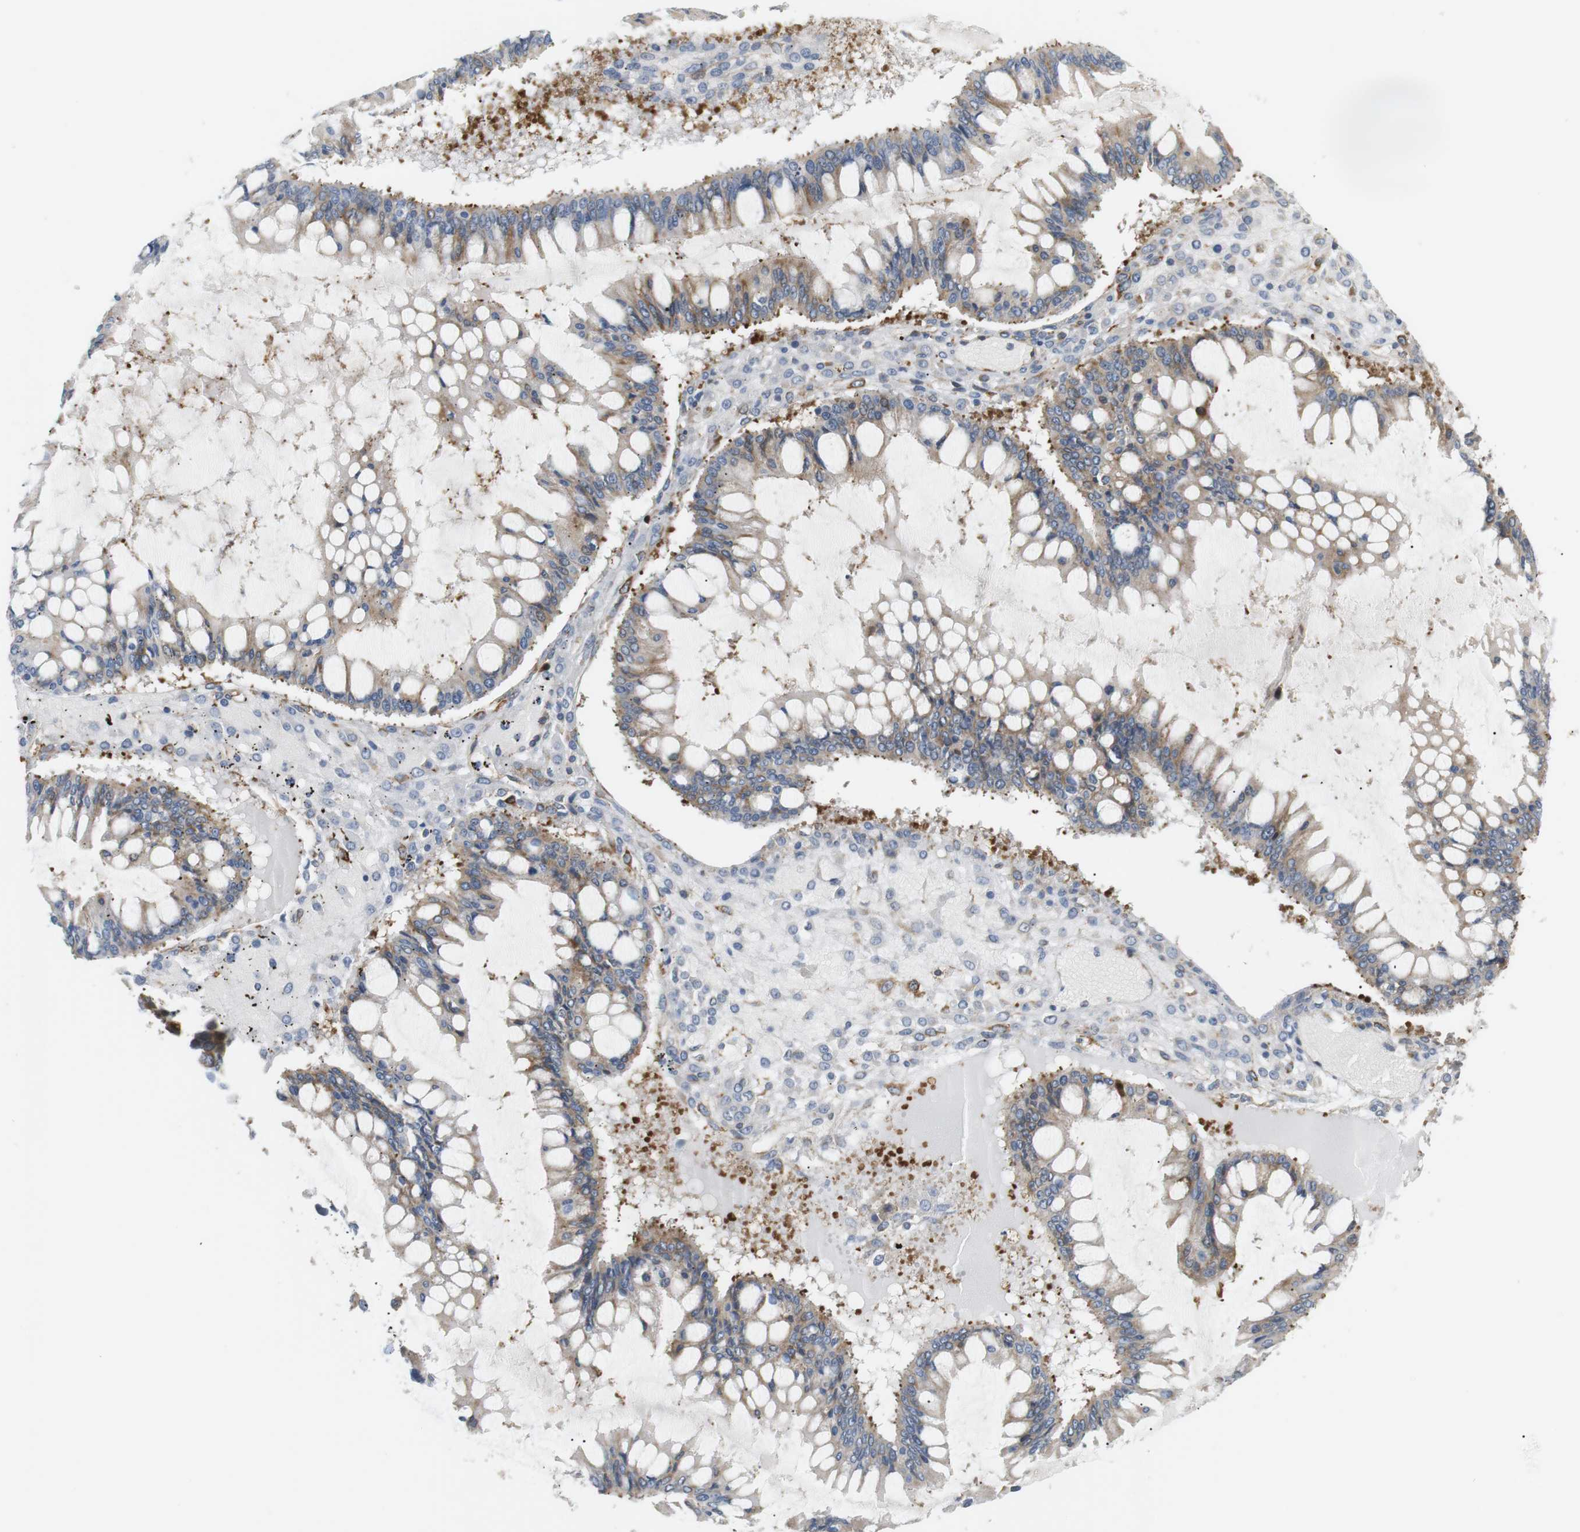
{"staining": {"intensity": "weak", "quantity": ">75%", "location": "cytoplasmic/membranous"}, "tissue": "ovarian cancer", "cell_type": "Tumor cells", "image_type": "cancer", "snomed": [{"axis": "morphology", "description": "Cystadenocarcinoma, mucinous, NOS"}, {"axis": "topography", "description": "Ovary"}], "caption": "Mucinous cystadenocarcinoma (ovarian) tissue shows weak cytoplasmic/membranous expression in approximately >75% of tumor cells", "gene": "TMEM200A", "patient": {"sex": "female", "age": 73}}